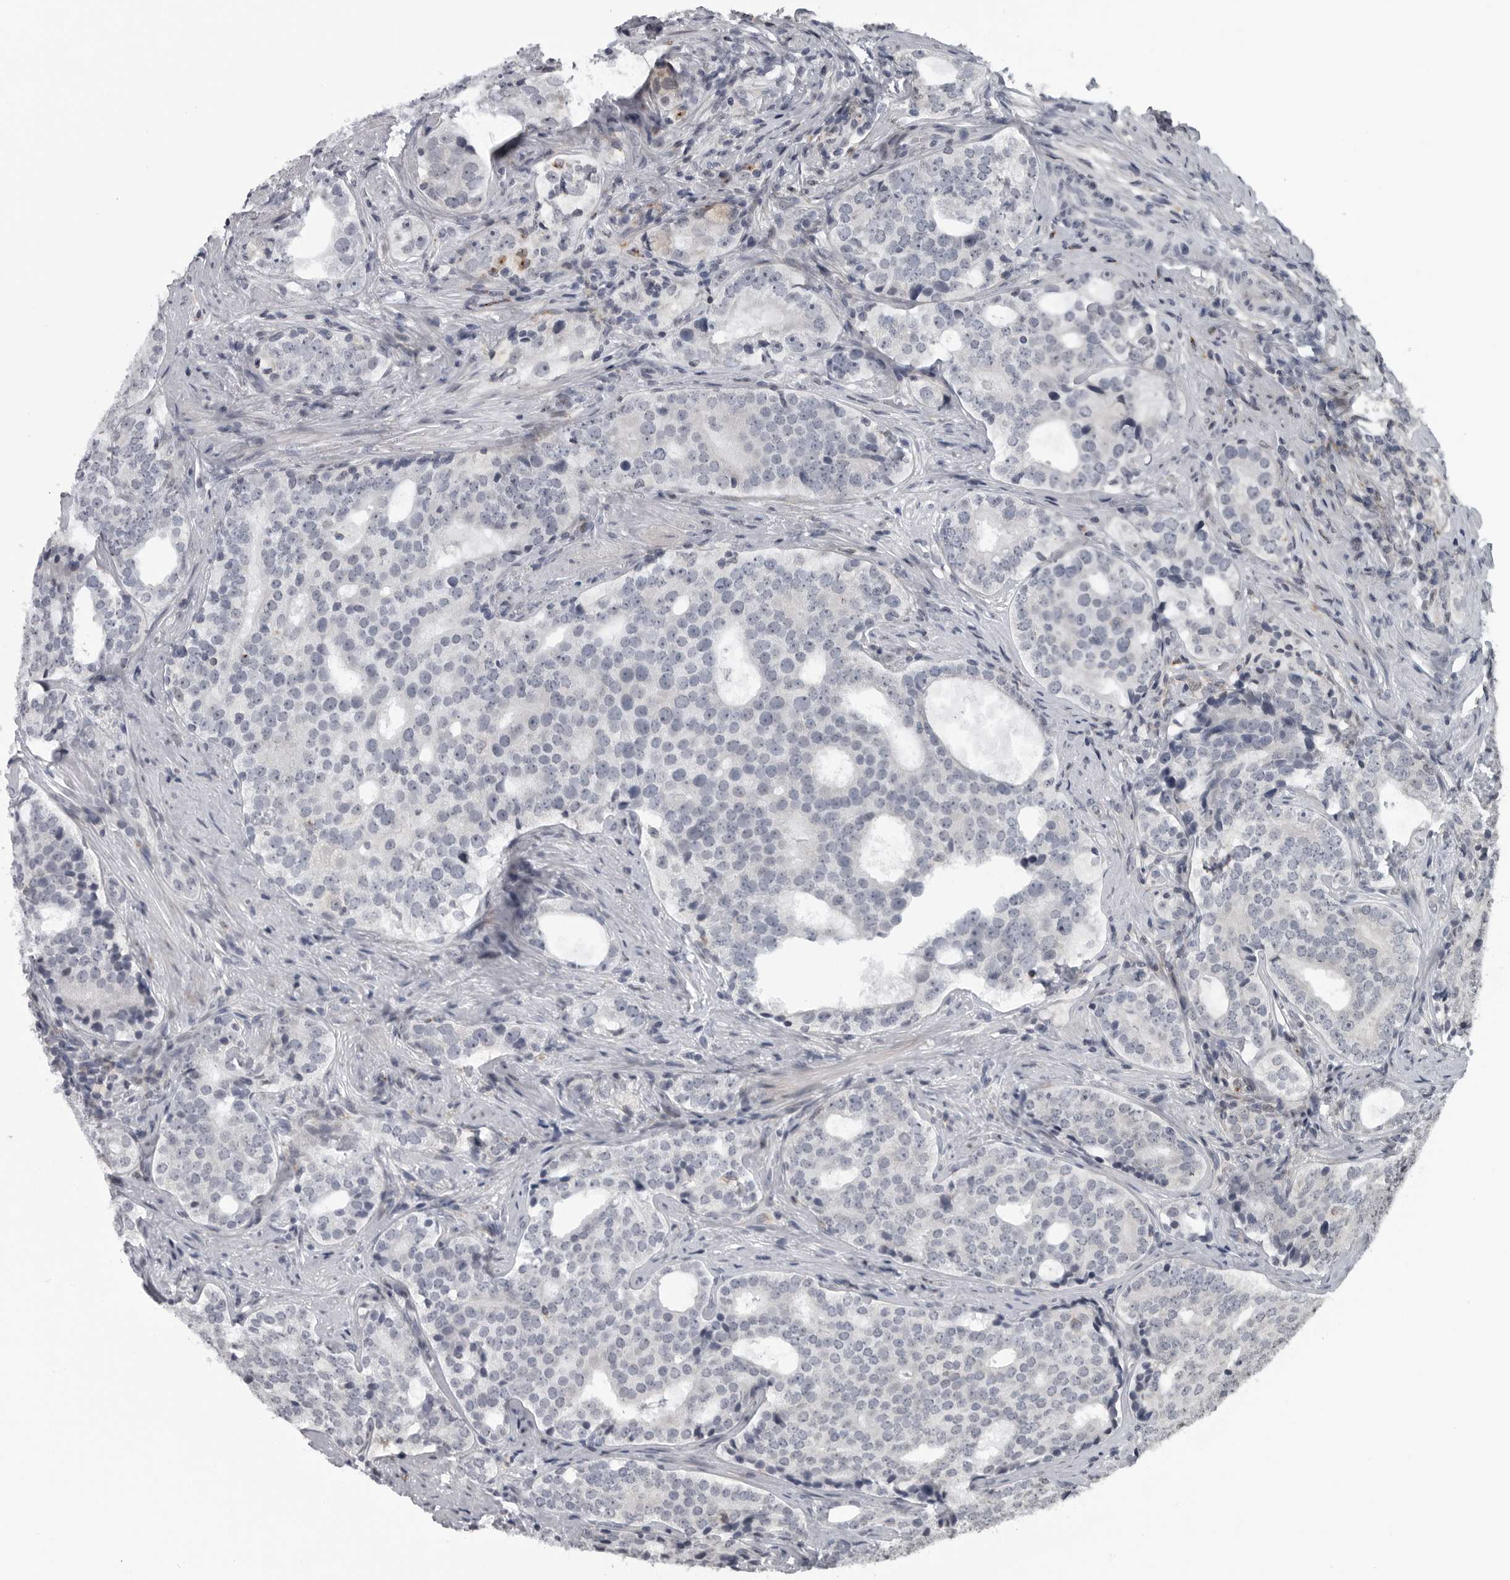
{"staining": {"intensity": "negative", "quantity": "none", "location": "none"}, "tissue": "prostate cancer", "cell_type": "Tumor cells", "image_type": "cancer", "snomed": [{"axis": "morphology", "description": "Adenocarcinoma, High grade"}, {"axis": "topography", "description": "Prostate"}], "caption": "The photomicrograph demonstrates no staining of tumor cells in prostate cancer.", "gene": "LYSMD1", "patient": {"sex": "male", "age": 56}}